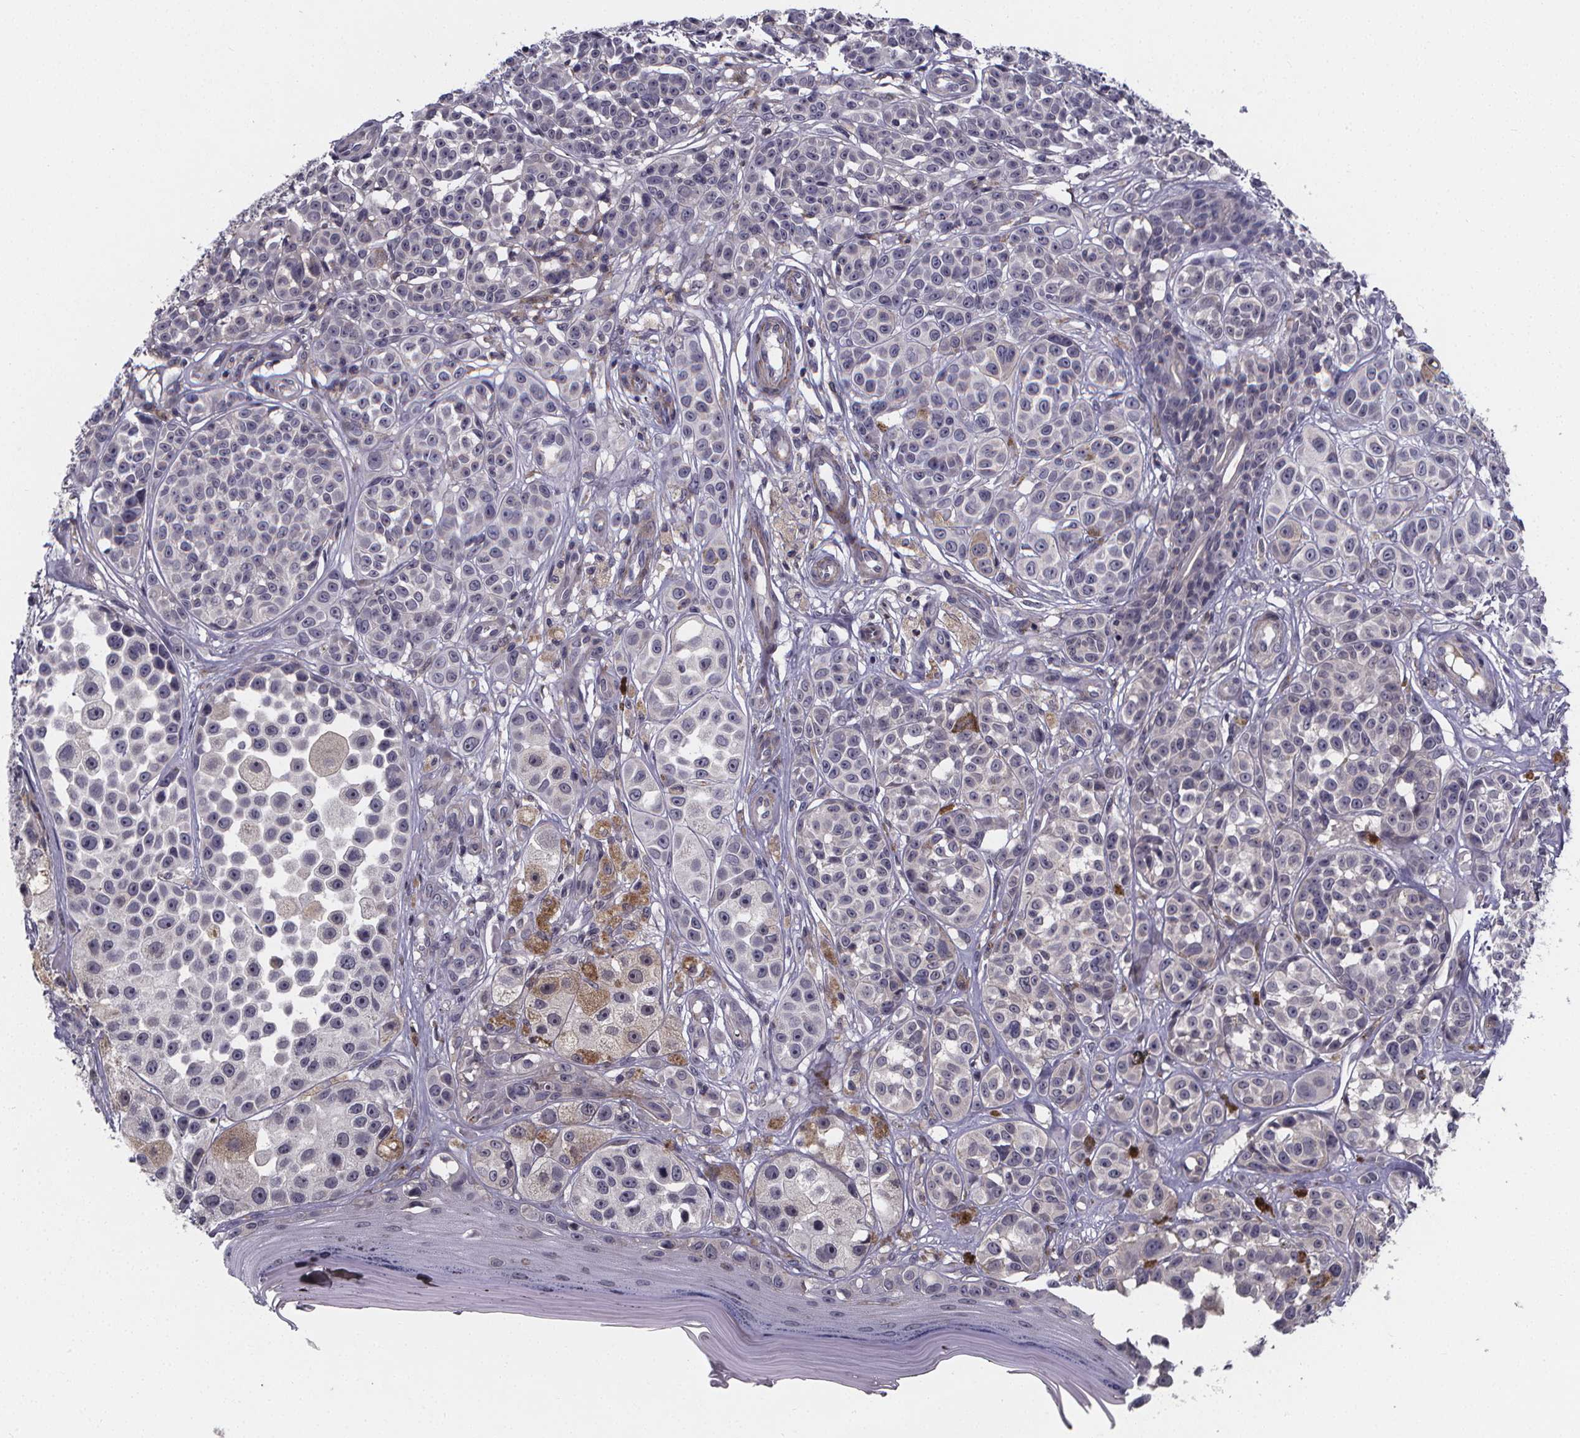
{"staining": {"intensity": "negative", "quantity": "none", "location": "none"}, "tissue": "melanoma", "cell_type": "Tumor cells", "image_type": "cancer", "snomed": [{"axis": "morphology", "description": "Malignant melanoma, NOS"}, {"axis": "topography", "description": "Skin"}], "caption": "Immunohistochemistry (IHC) image of human malignant melanoma stained for a protein (brown), which demonstrates no positivity in tumor cells.", "gene": "FBXW2", "patient": {"sex": "female", "age": 90}}